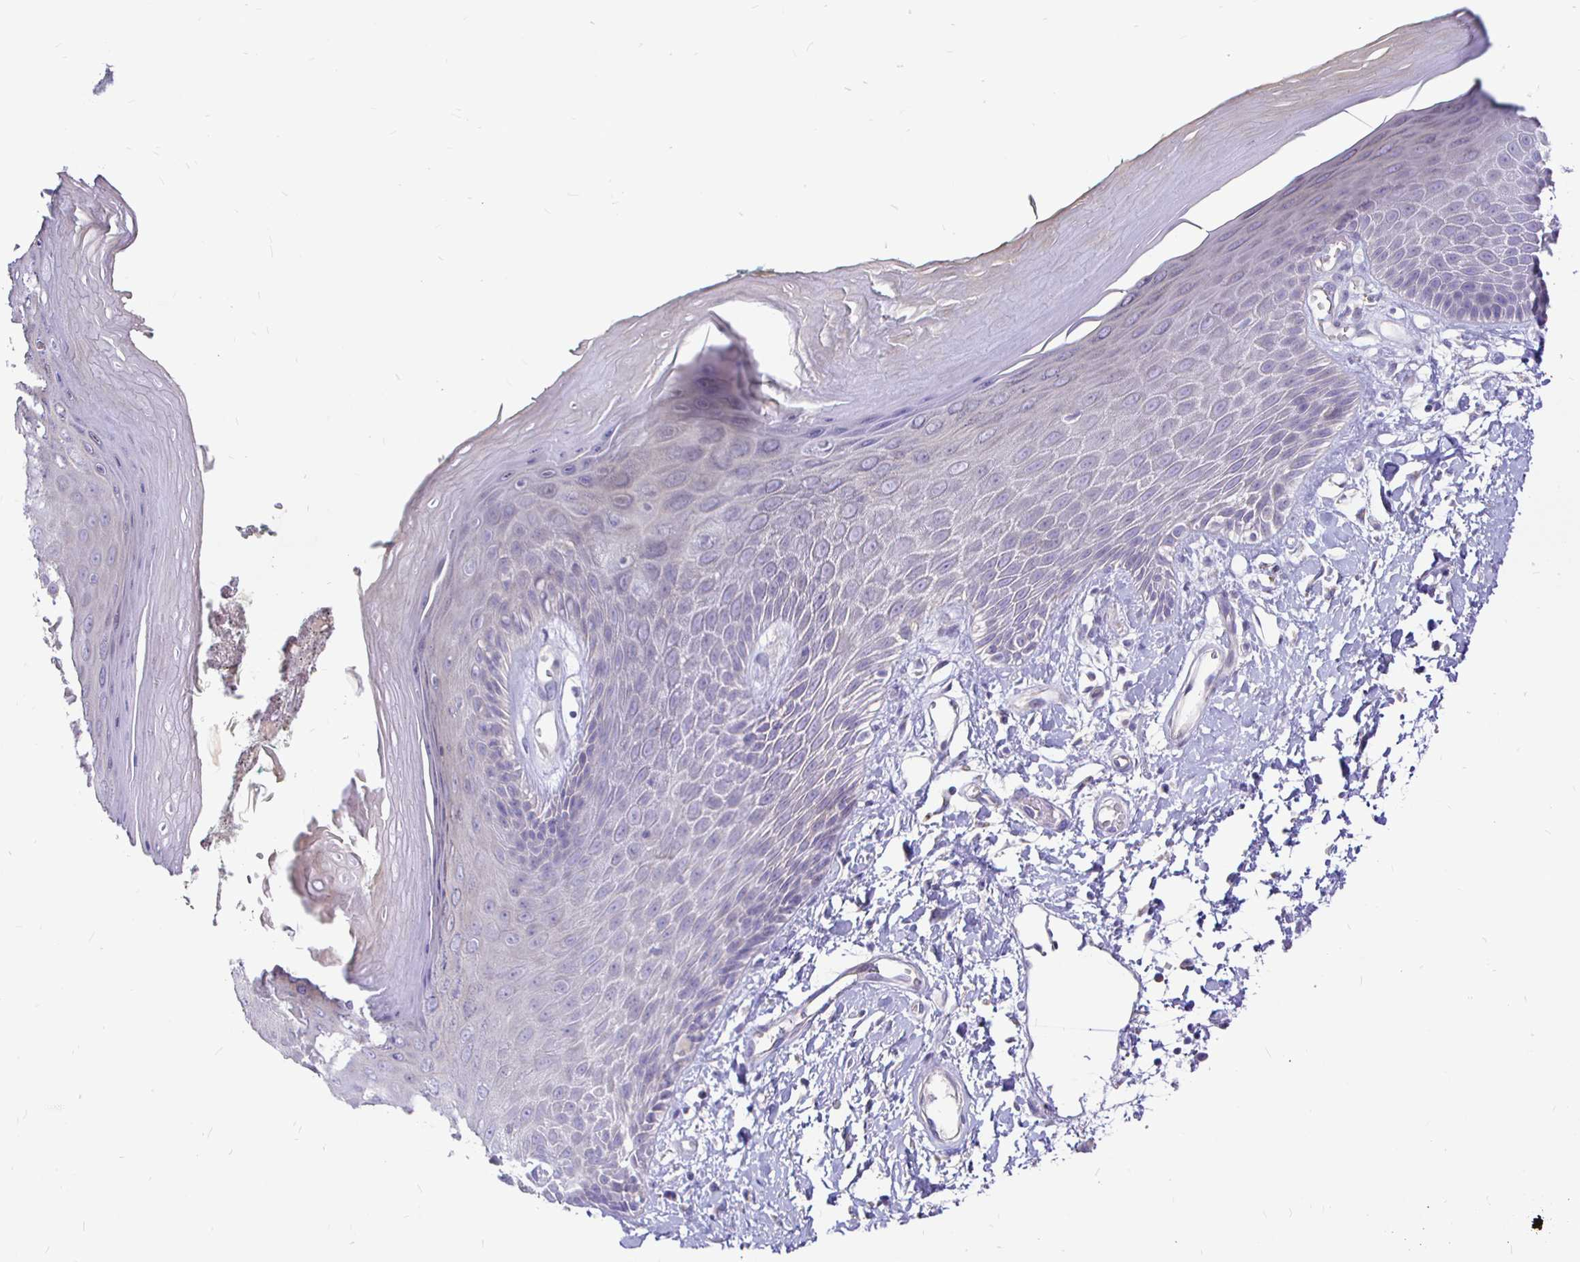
{"staining": {"intensity": "negative", "quantity": "none", "location": "none"}, "tissue": "skin", "cell_type": "Epidermal cells", "image_type": "normal", "snomed": [{"axis": "morphology", "description": "Normal tissue, NOS"}, {"axis": "topography", "description": "Anal"}, {"axis": "topography", "description": "Peripheral nerve tissue"}], "caption": "DAB (3,3'-diaminobenzidine) immunohistochemical staining of benign human skin shows no significant positivity in epidermal cells.", "gene": "NECAB1", "patient": {"sex": "male", "age": 78}}